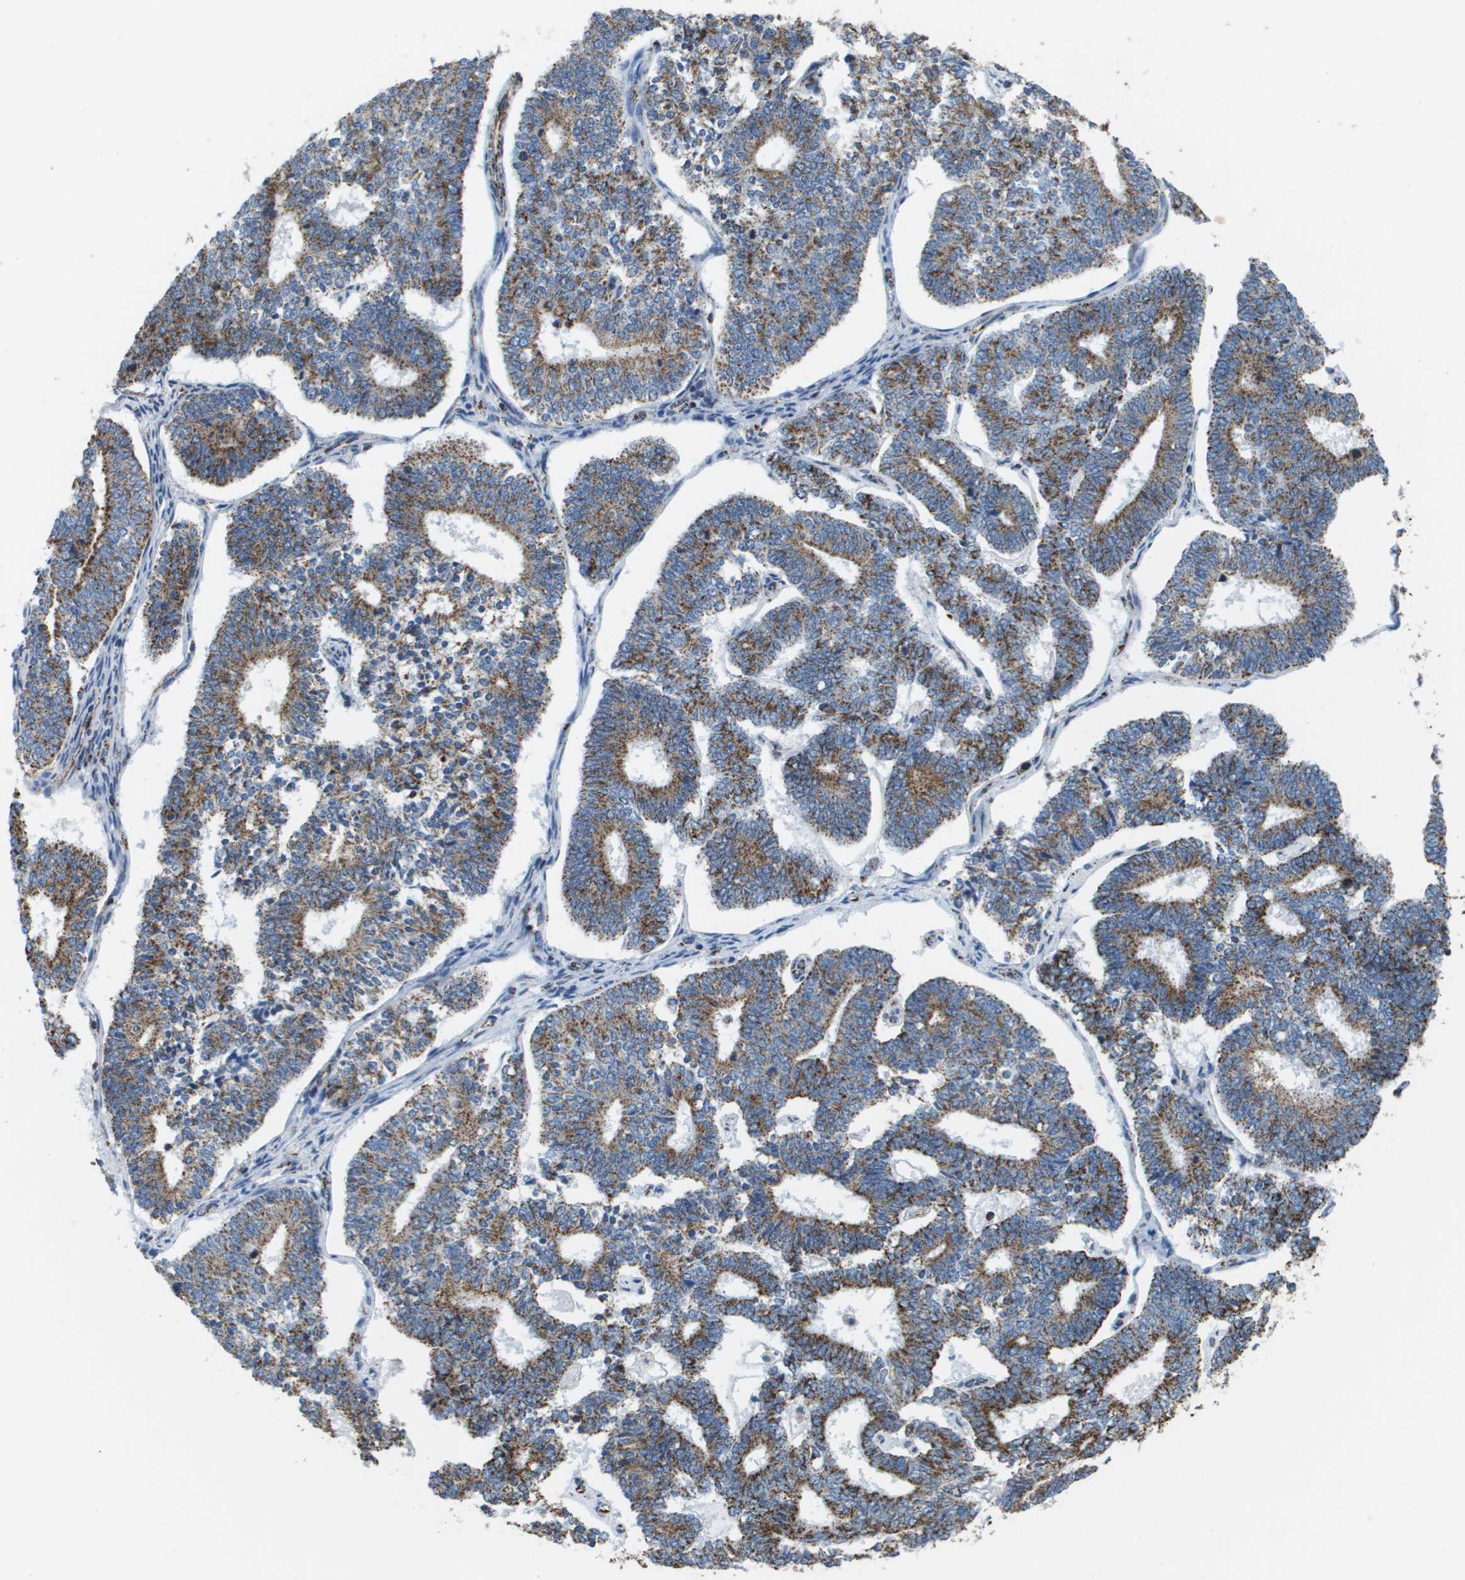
{"staining": {"intensity": "moderate", "quantity": ">75%", "location": "cytoplasmic/membranous"}, "tissue": "endometrial cancer", "cell_type": "Tumor cells", "image_type": "cancer", "snomed": [{"axis": "morphology", "description": "Adenocarcinoma, NOS"}, {"axis": "topography", "description": "Endometrium"}], "caption": "Moderate cytoplasmic/membranous staining is seen in about >75% of tumor cells in endometrial cancer (adenocarcinoma).", "gene": "ATP5F1B", "patient": {"sex": "female", "age": 70}}